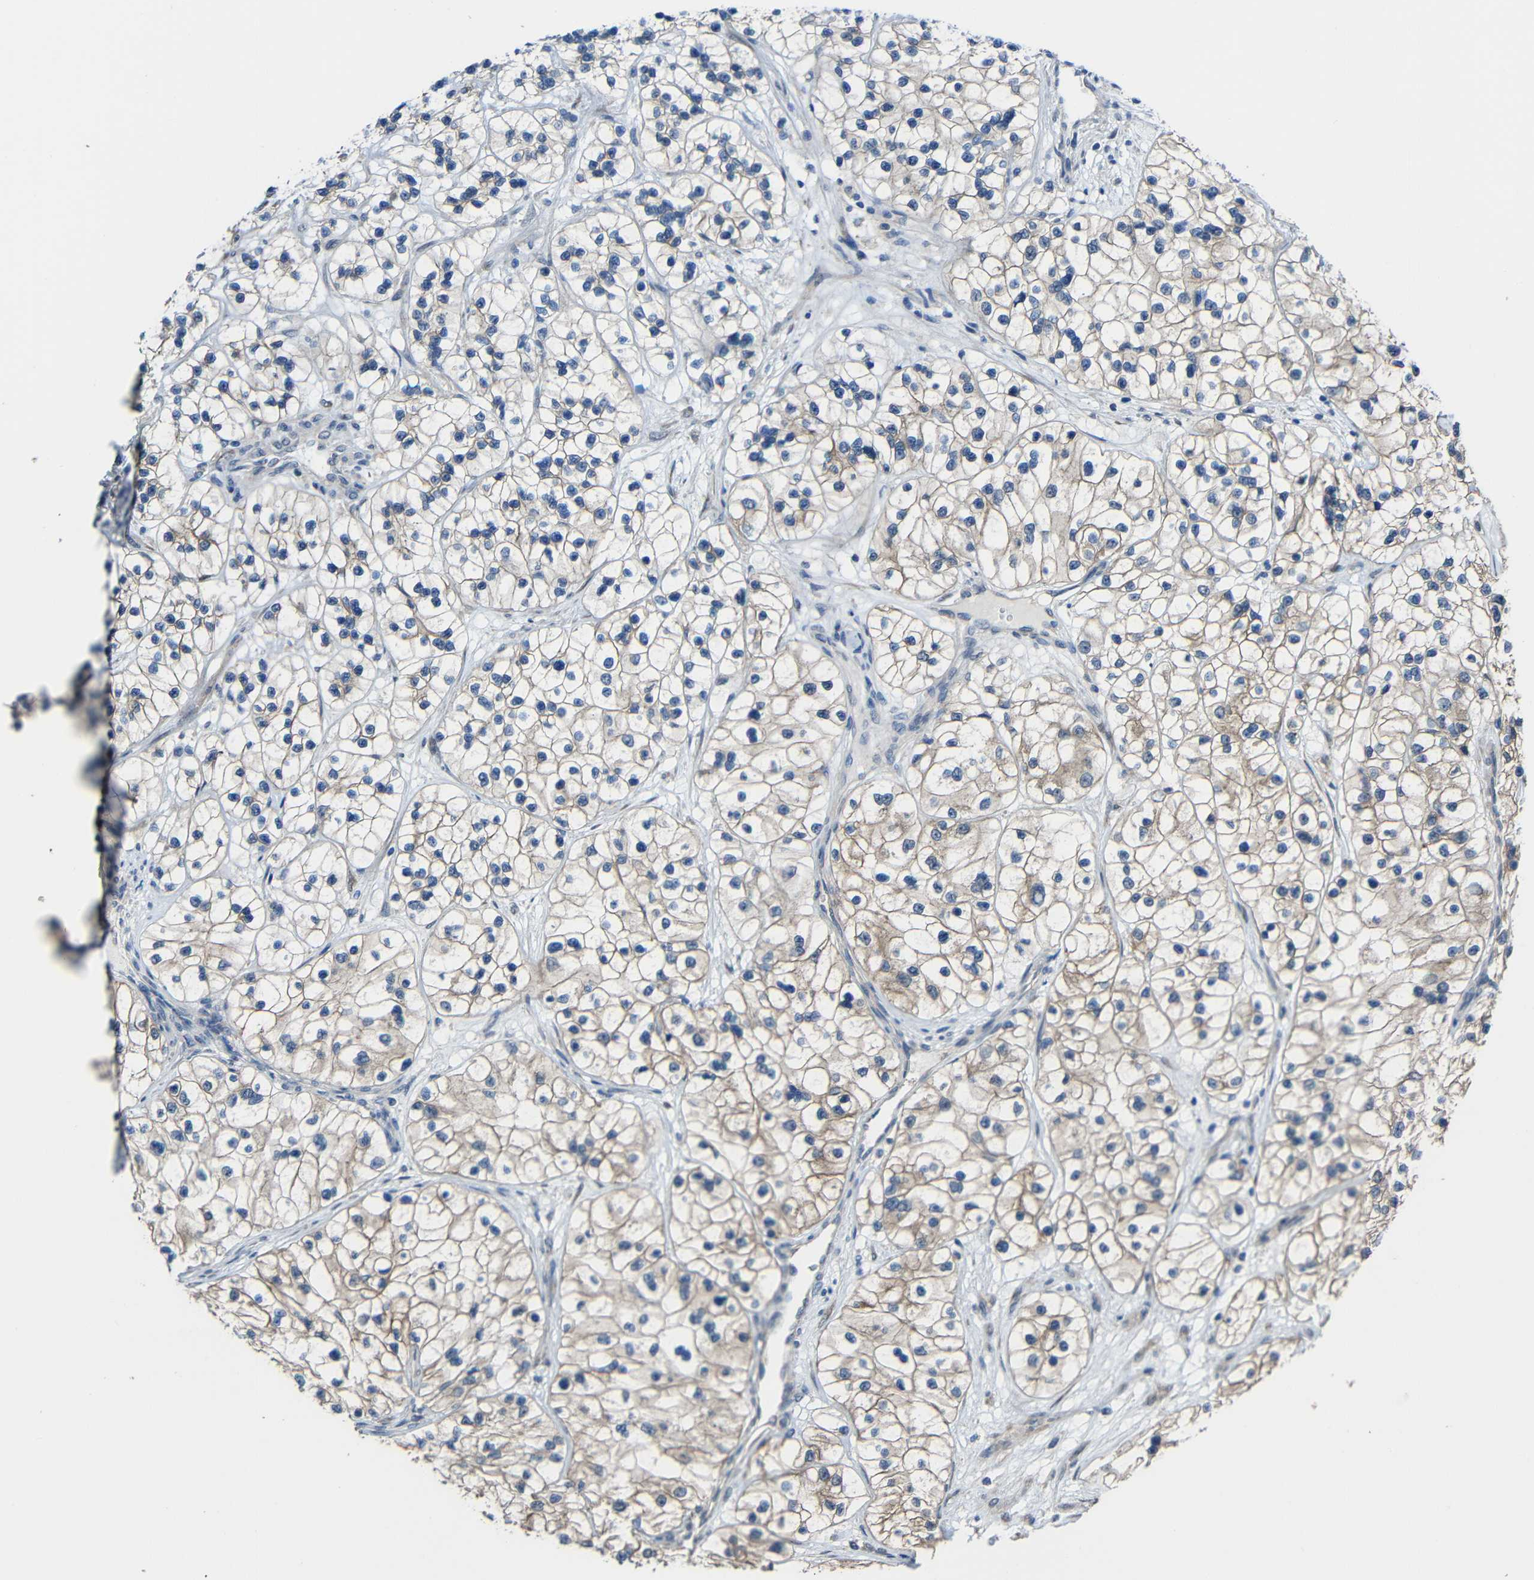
{"staining": {"intensity": "weak", "quantity": "25%-75%", "location": "cytoplasmic/membranous"}, "tissue": "renal cancer", "cell_type": "Tumor cells", "image_type": "cancer", "snomed": [{"axis": "morphology", "description": "Adenocarcinoma, NOS"}, {"axis": "topography", "description": "Kidney"}], "caption": "Immunohistochemistry (IHC) (DAB) staining of renal cancer (adenocarcinoma) shows weak cytoplasmic/membranous protein expression in approximately 25%-75% of tumor cells. (Stains: DAB (3,3'-diaminobenzidine) in brown, nuclei in blue, Microscopy: brightfield microscopy at high magnification).", "gene": "CHST9", "patient": {"sex": "female", "age": 57}}